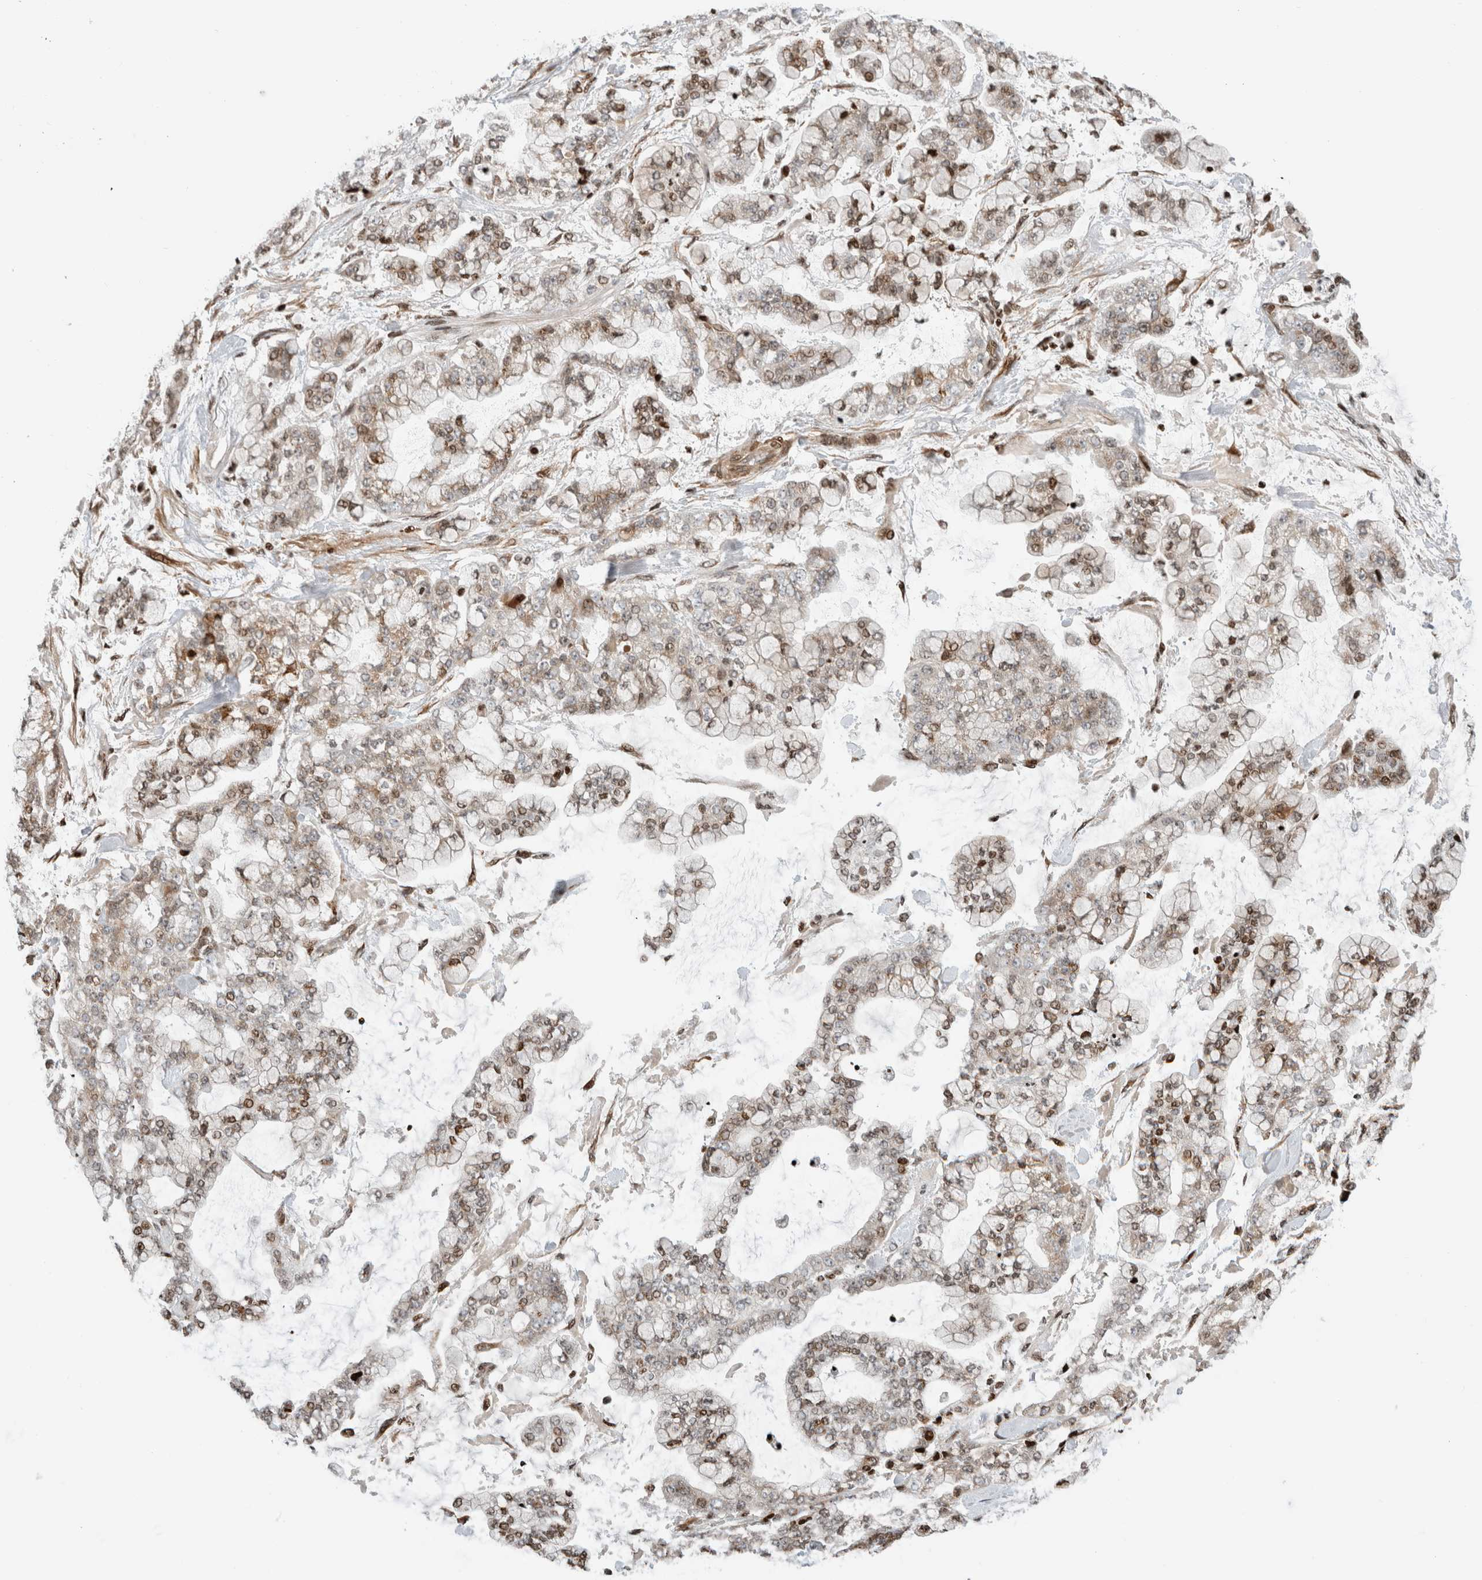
{"staining": {"intensity": "moderate", "quantity": "25%-75%", "location": "nuclear"}, "tissue": "stomach cancer", "cell_type": "Tumor cells", "image_type": "cancer", "snomed": [{"axis": "morphology", "description": "Normal tissue, NOS"}, {"axis": "morphology", "description": "Adenocarcinoma, NOS"}, {"axis": "topography", "description": "Stomach, upper"}, {"axis": "topography", "description": "Stomach"}], "caption": "Tumor cells display moderate nuclear positivity in approximately 25%-75% of cells in adenocarcinoma (stomach). The staining was performed using DAB, with brown indicating positive protein expression. Nuclei are stained blue with hematoxylin.", "gene": "GINS4", "patient": {"sex": "male", "age": 76}}